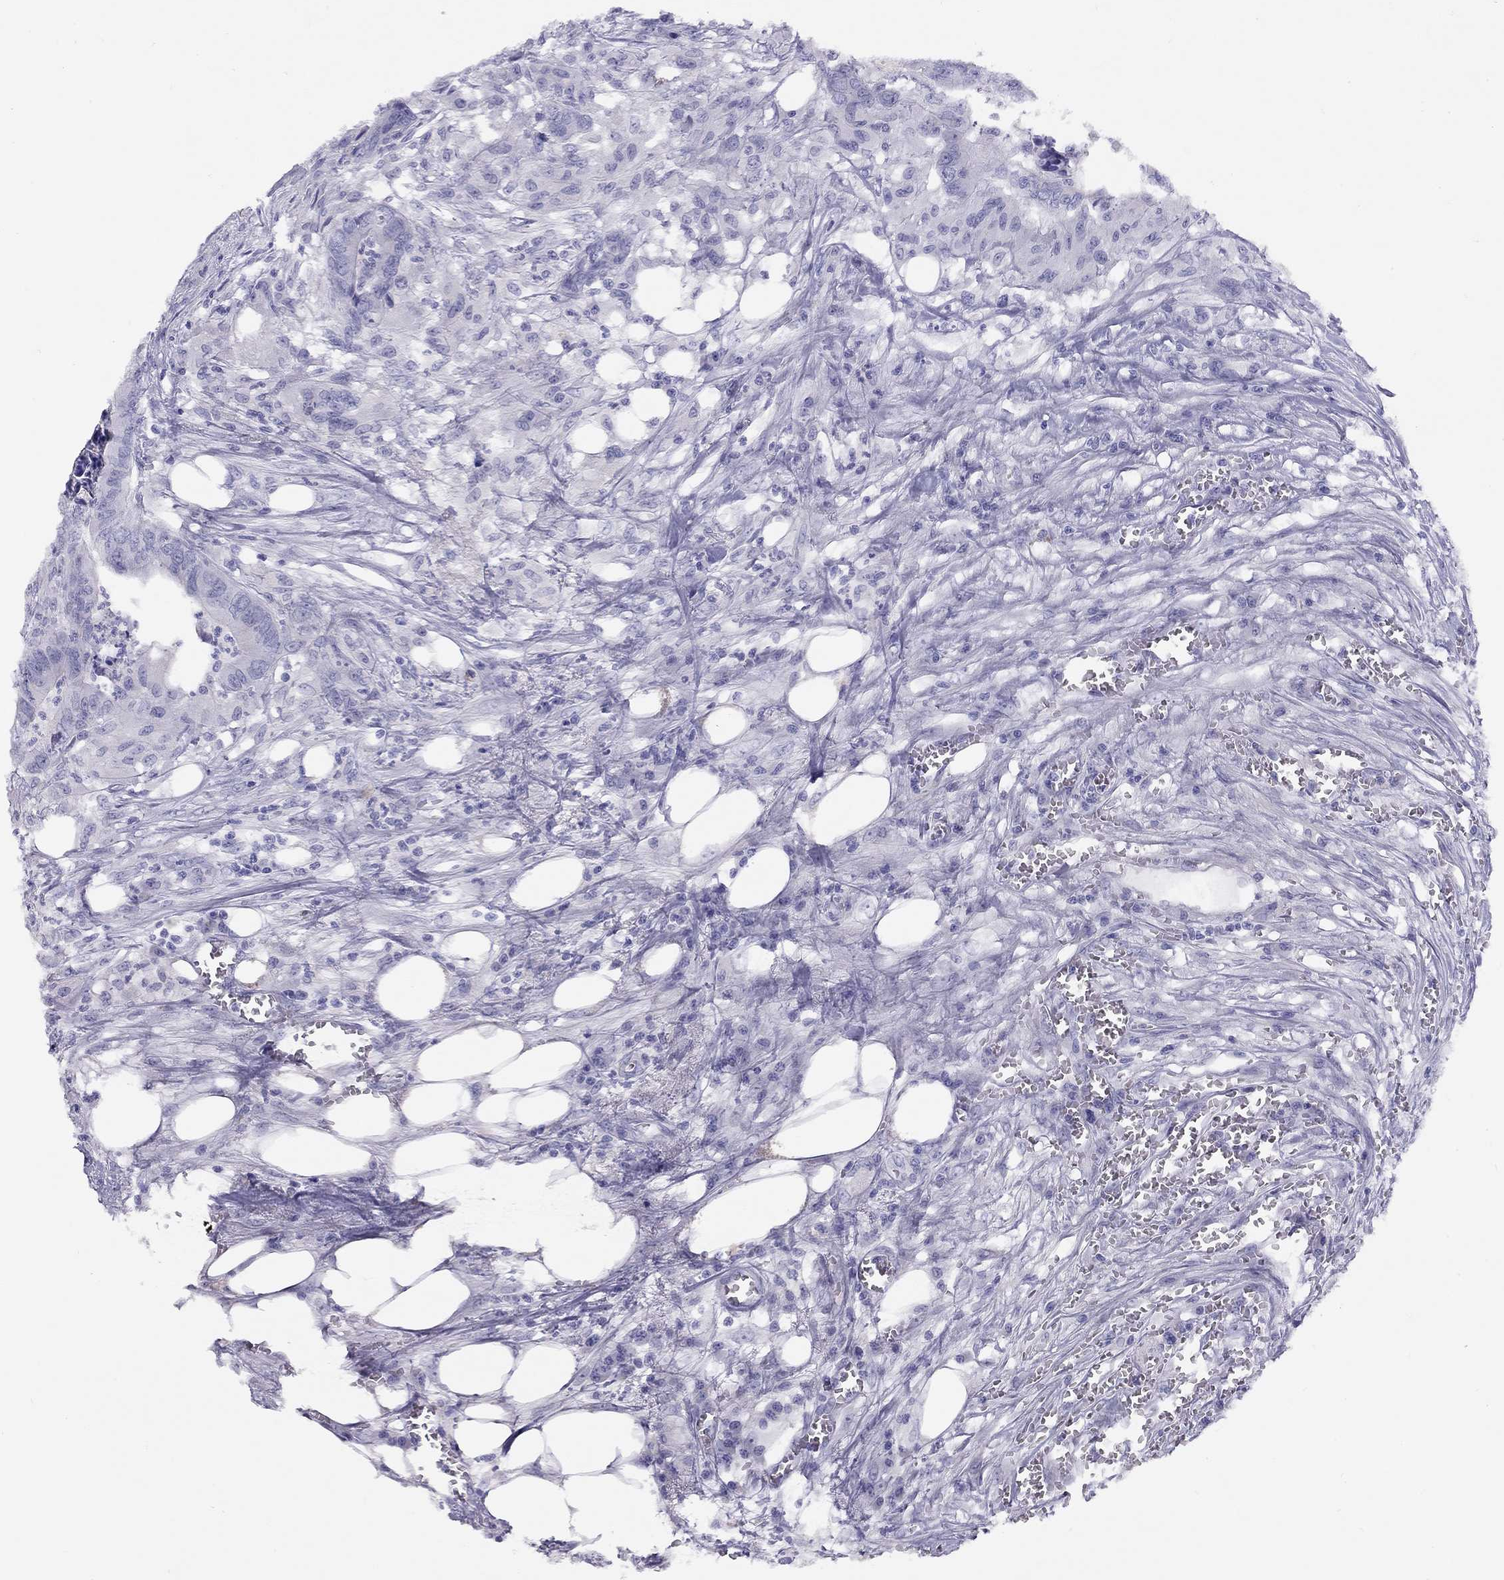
{"staining": {"intensity": "negative", "quantity": "none", "location": "none"}, "tissue": "colorectal cancer", "cell_type": "Tumor cells", "image_type": "cancer", "snomed": [{"axis": "morphology", "description": "Adenocarcinoma, NOS"}, {"axis": "topography", "description": "Colon"}], "caption": "Protein analysis of colorectal adenocarcinoma shows no significant positivity in tumor cells.", "gene": "LRIT2", "patient": {"sex": "male", "age": 84}}